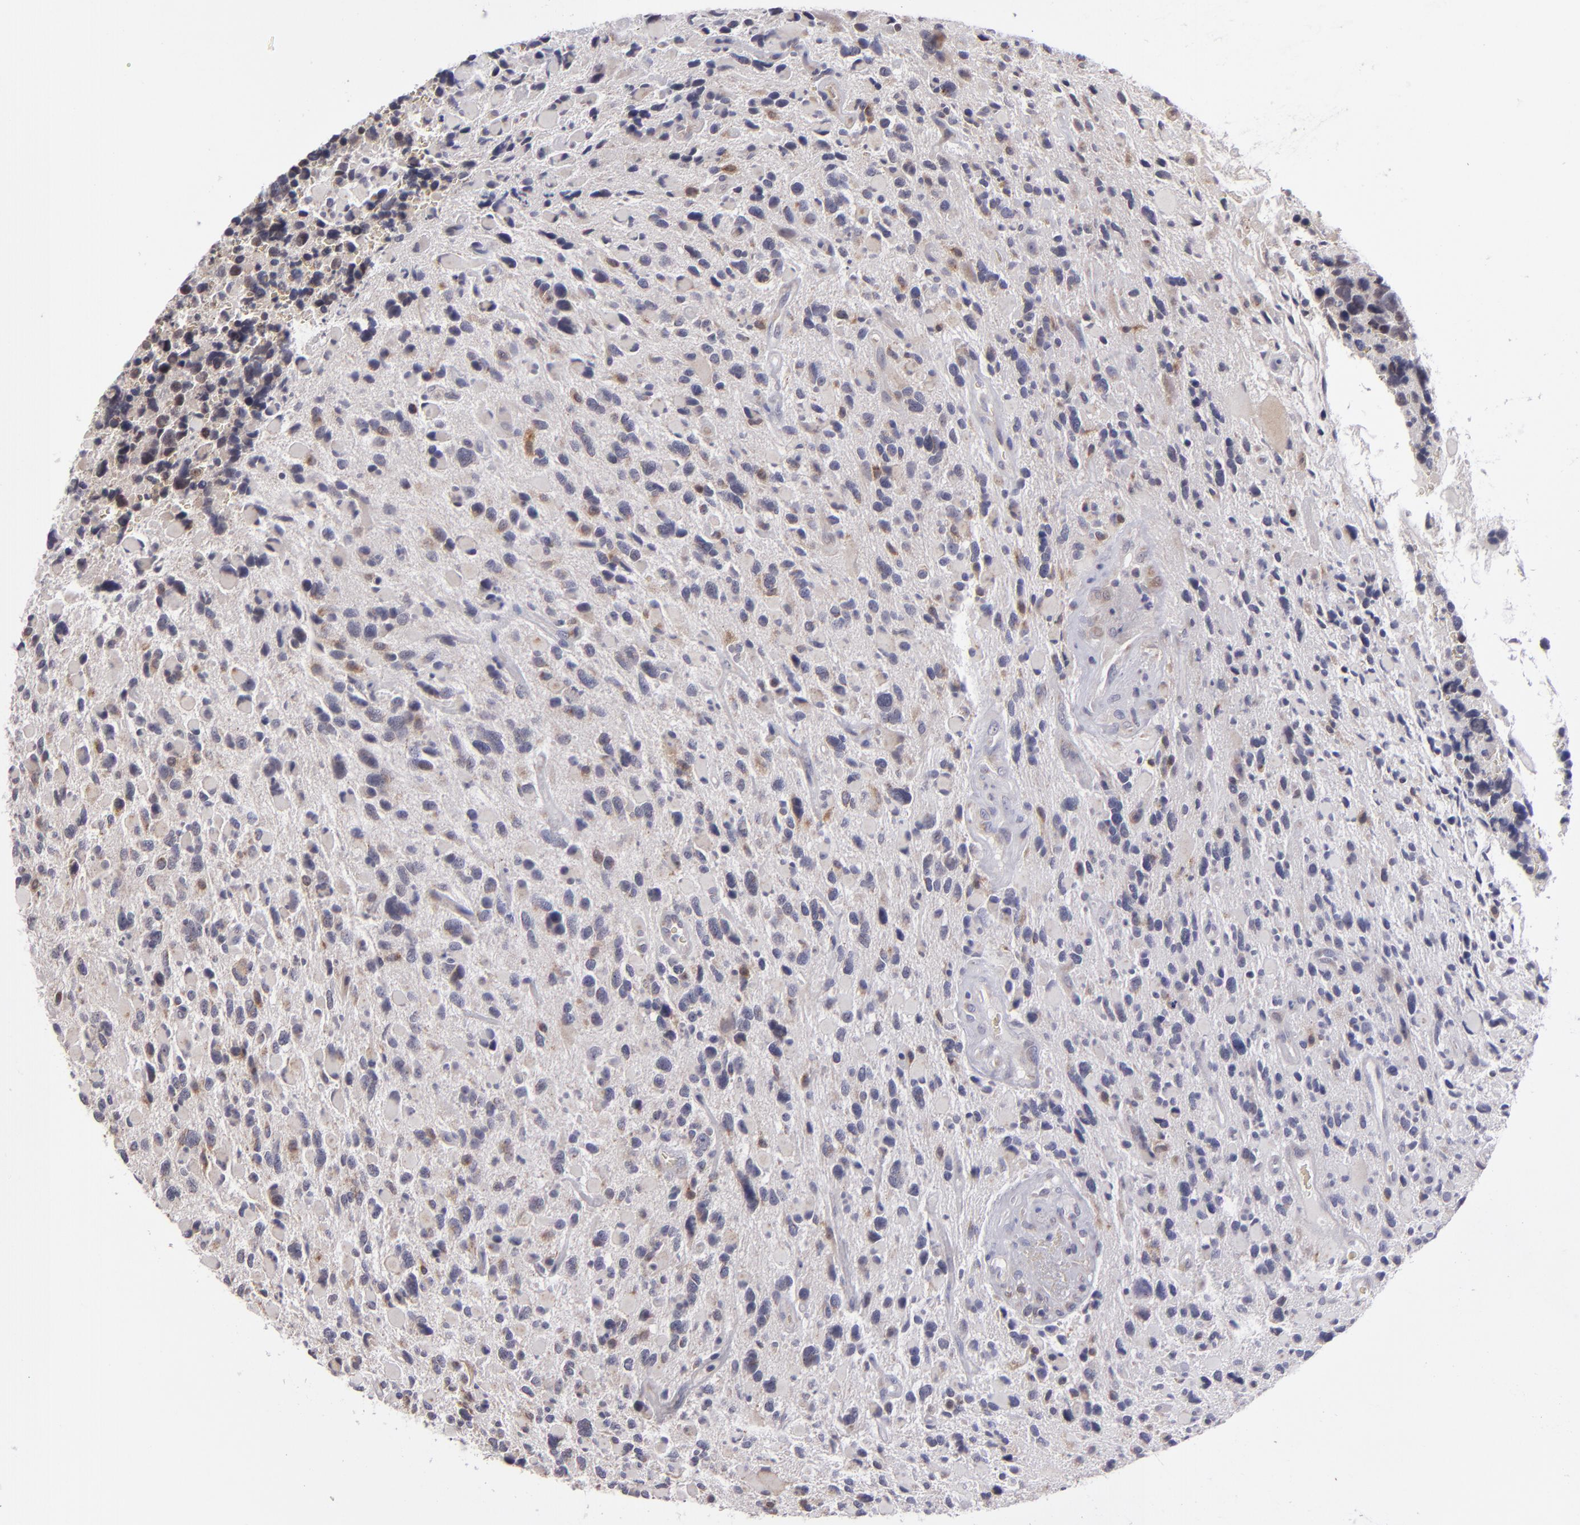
{"staining": {"intensity": "negative", "quantity": "none", "location": "none"}, "tissue": "glioma", "cell_type": "Tumor cells", "image_type": "cancer", "snomed": [{"axis": "morphology", "description": "Glioma, malignant, High grade"}, {"axis": "topography", "description": "Brain"}], "caption": "Protein analysis of malignant glioma (high-grade) exhibits no significant expression in tumor cells.", "gene": "SH2D4A", "patient": {"sex": "female", "age": 37}}